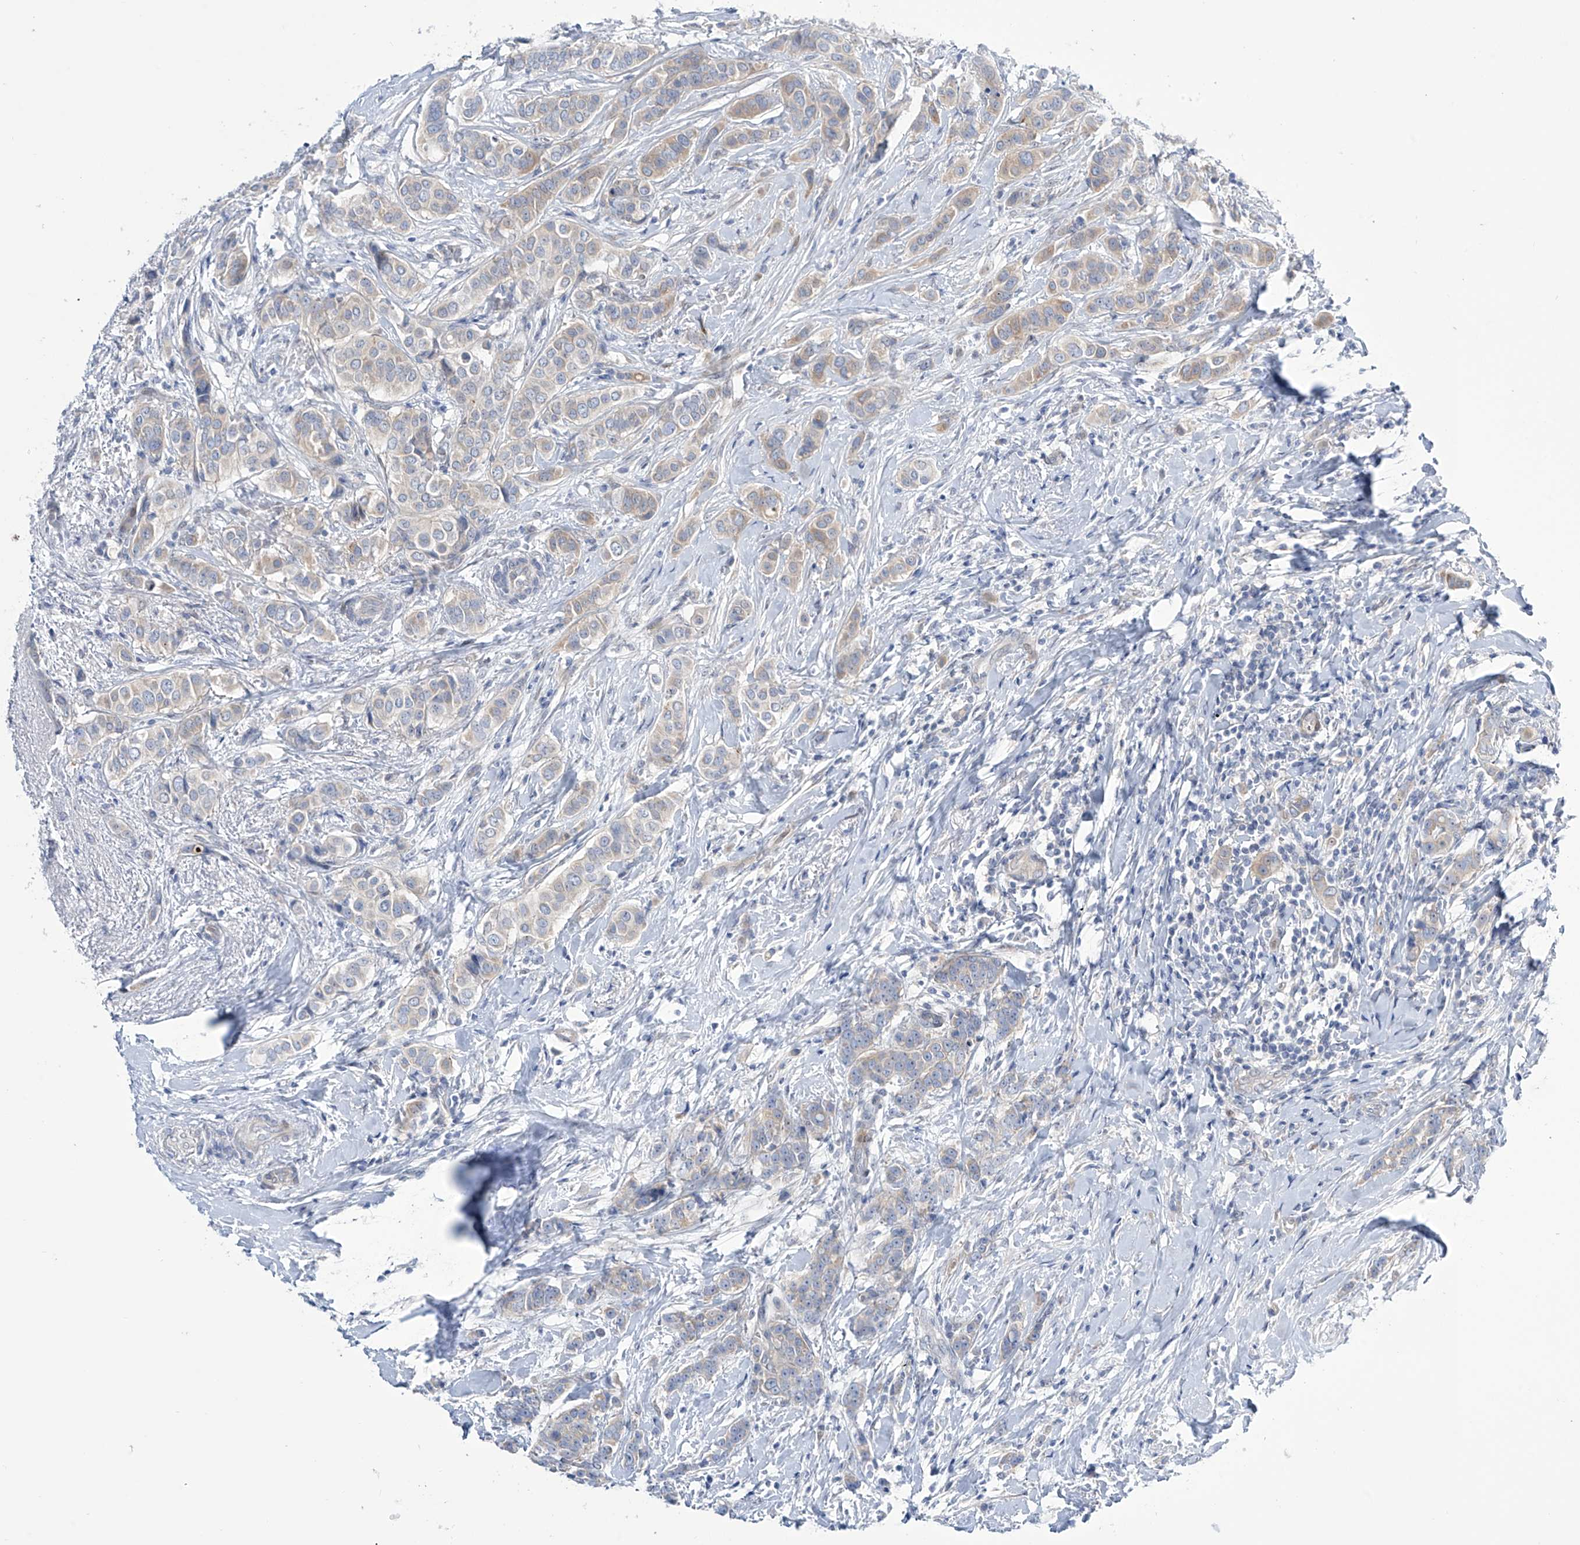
{"staining": {"intensity": "weak", "quantity": "25%-75%", "location": "cytoplasmic/membranous"}, "tissue": "breast cancer", "cell_type": "Tumor cells", "image_type": "cancer", "snomed": [{"axis": "morphology", "description": "Lobular carcinoma"}, {"axis": "topography", "description": "Breast"}], "caption": "About 25%-75% of tumor cells in human breast lobular carcinoma exhibit weak cytoplasmic/membranous protein staining as visualized by brown immunohistochemical staining.", "gene": "TRIM60", "patient": {"sex": "female", "age": 51}}